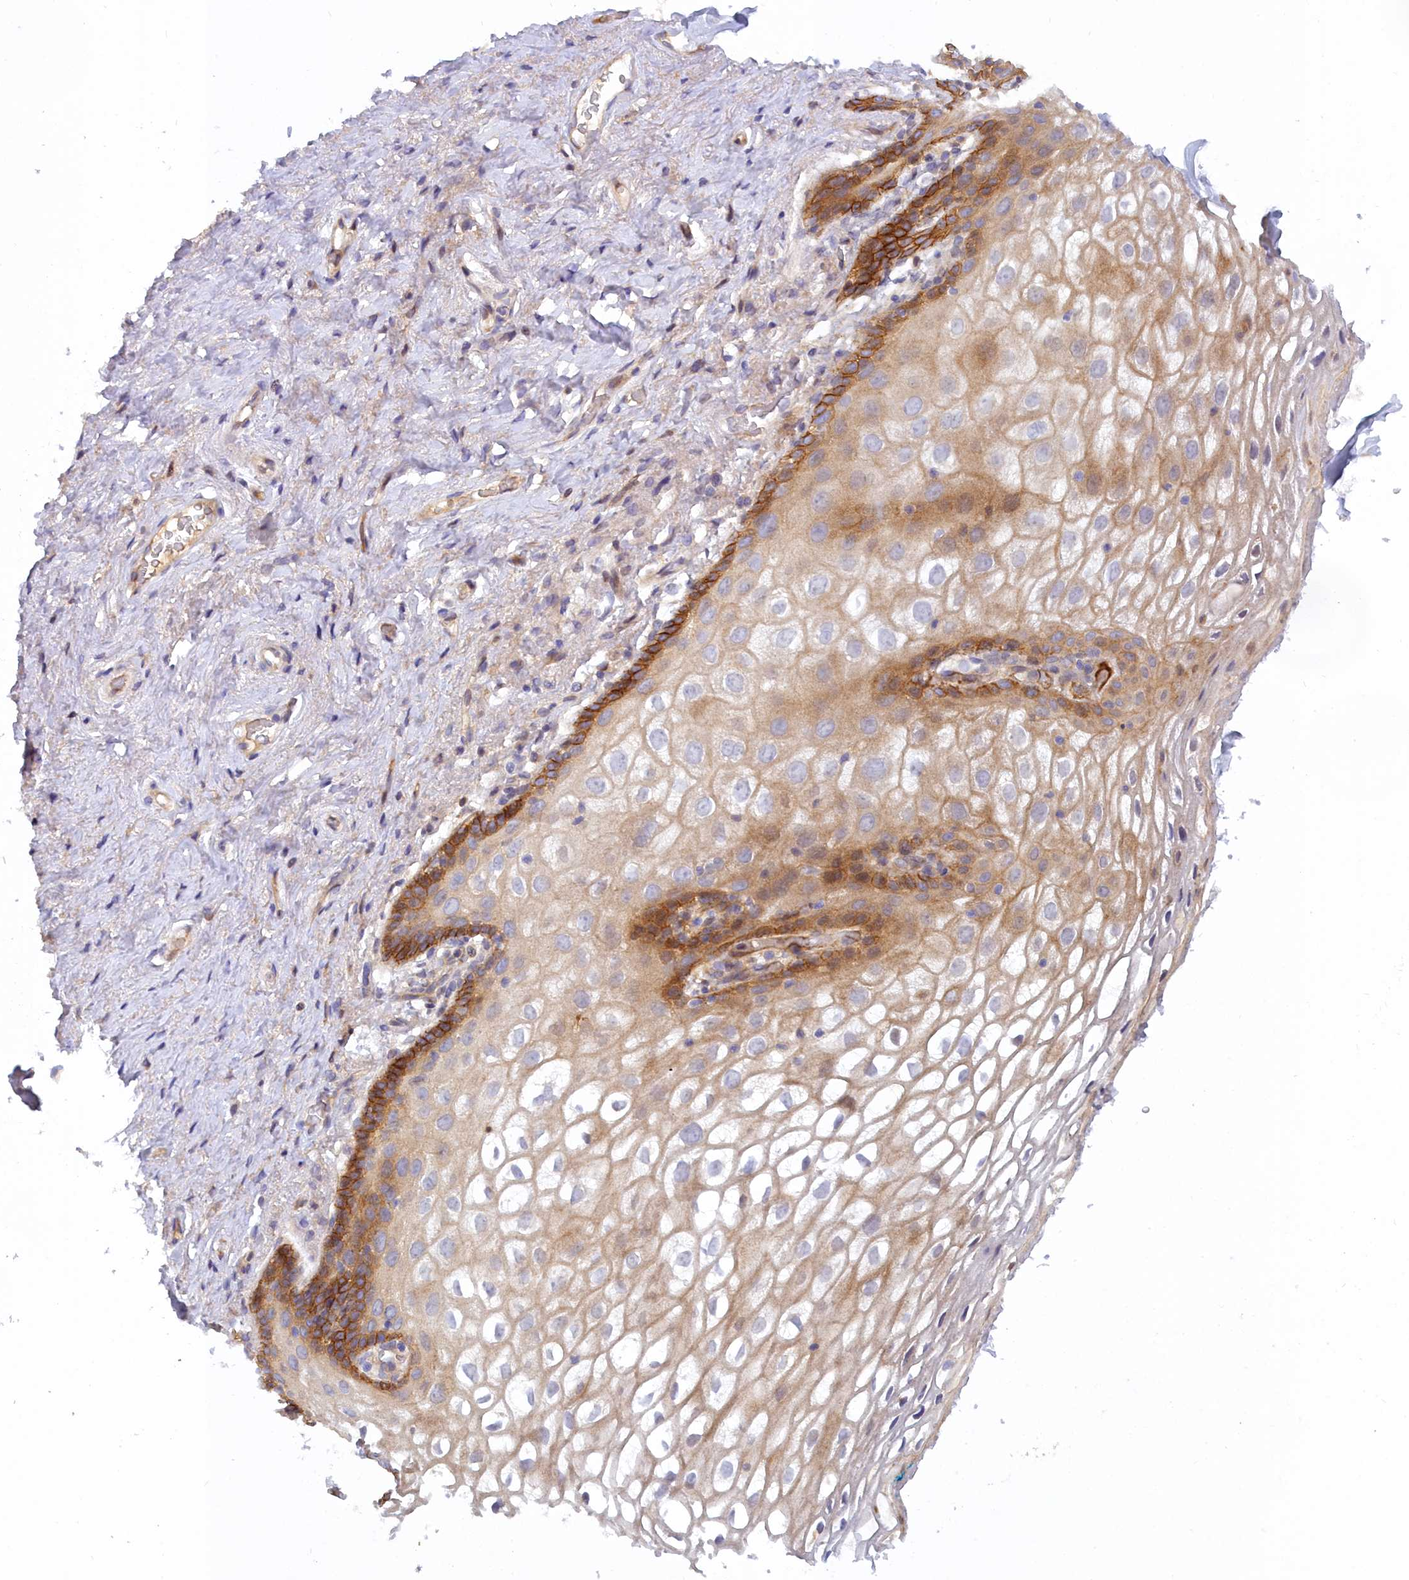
{"staining": {"intensity": "moderate", "quantity": "25%-75%", "location": "cytoplasmic/membranous"}, "tissue": "vagina", "cell_type": "Squamous epithelial cells", "image_type": "normal", "snomed": [{"axis": "morphology", "description": "Normal tissue, NOS"}, {"axis": "topography", "description": "Vagina"}, {"axis": "topography", "description": "Peripheral nerve tissue"}], "caption": "IHC (DAB (3,3'-diaminobenzidine)) staining of benign human vagina displays moderate cytoplasmic/membranous protein positivity in approximately 25%-75% of squamous epithelial cells.", "gene": "SPATA5L1", "patient": {"sex": "female", "age": 71}}